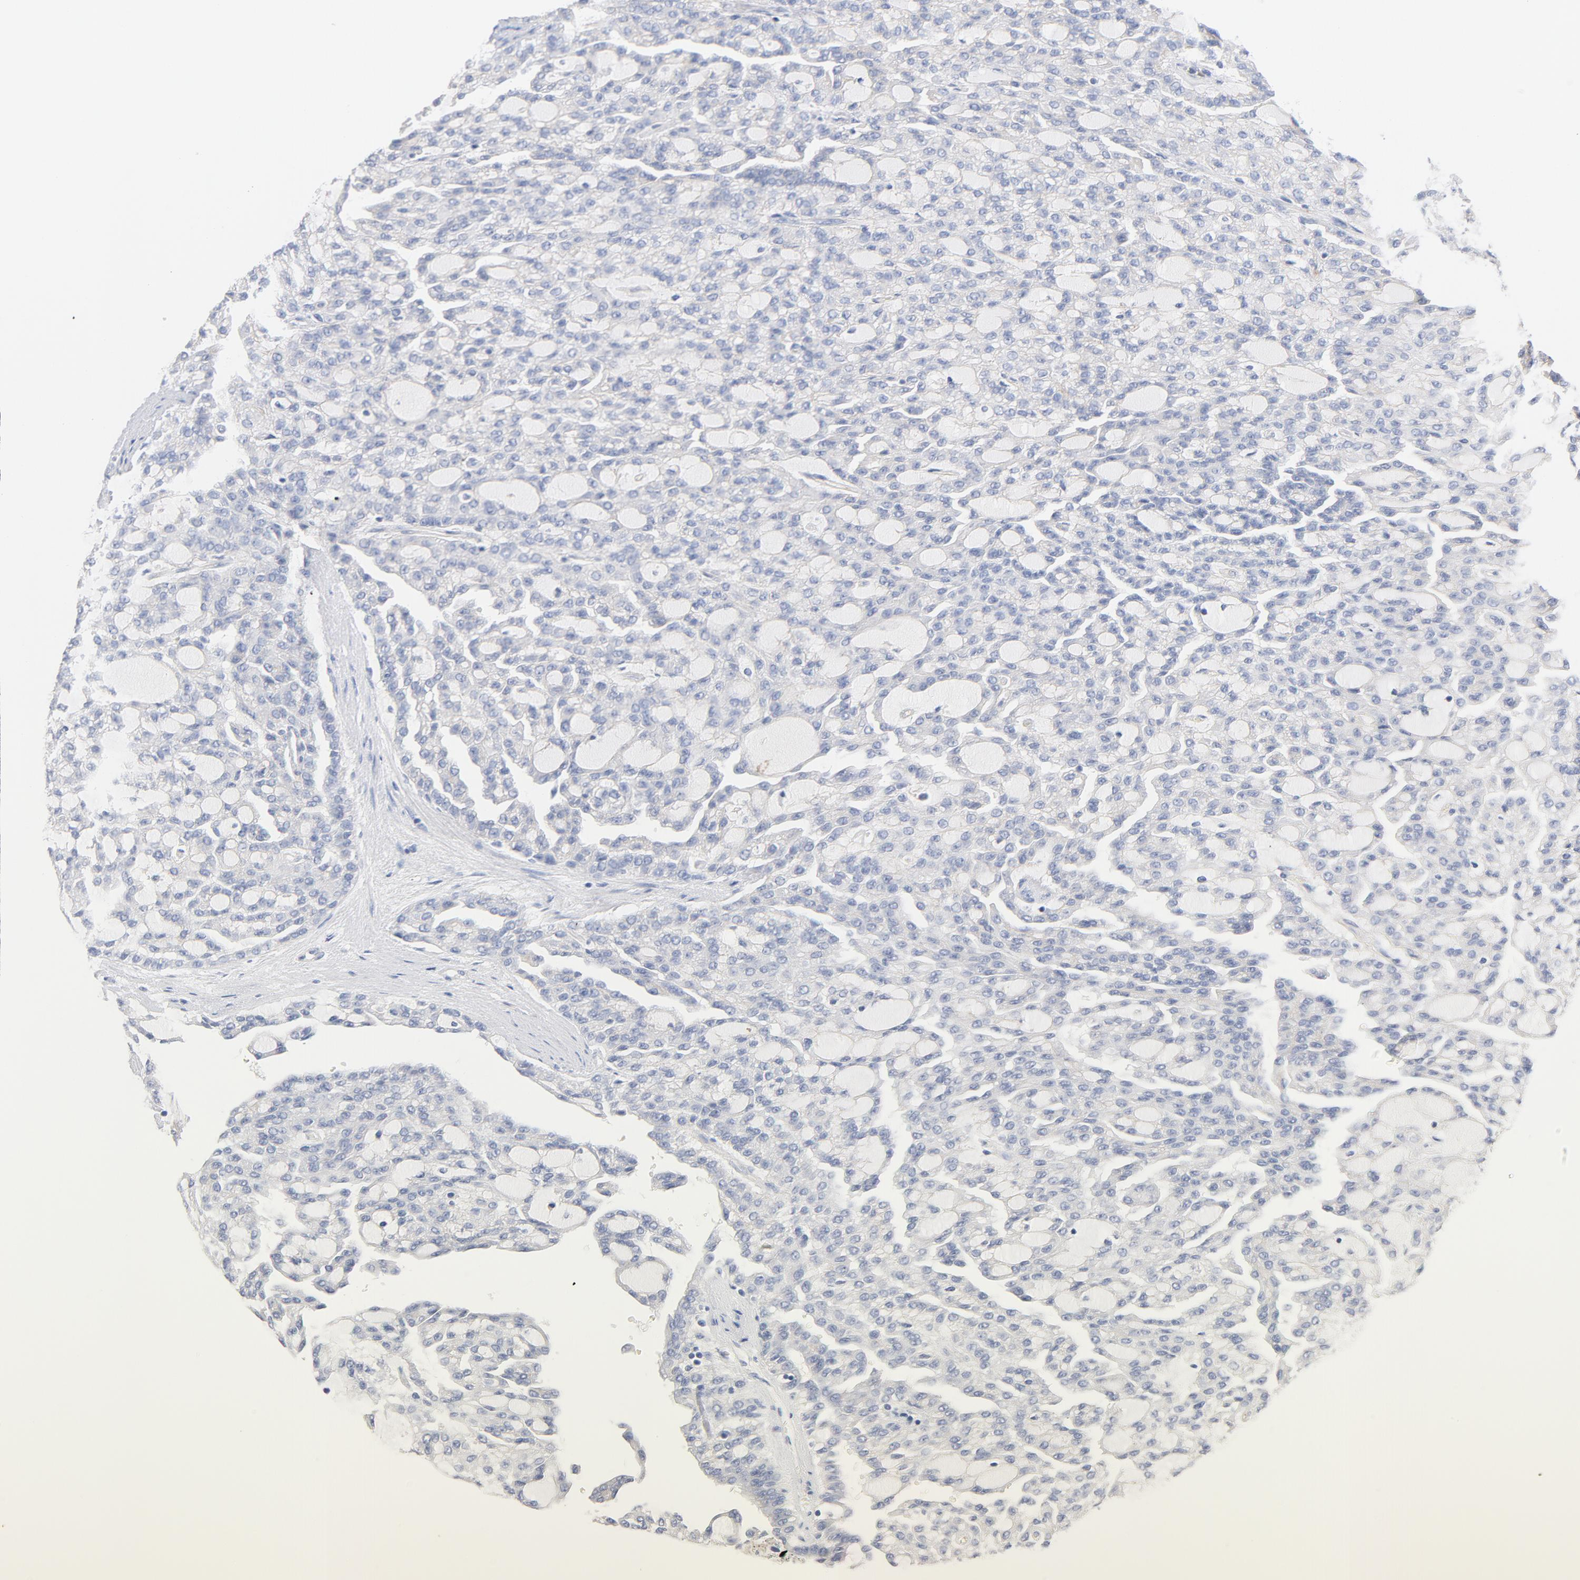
{"staining": {"intensity": "negative", "quantity": "none", "location": "none"}, "tissue": "renal cancer", "cell_type": "Tumor cells", "image_type": "cancer", "snomed": [{"axis": "morphology", "description": "Adenocarcinoma, NOS"}, {"axis": "topography", "description": "Kidney"}], "caption": "Micrograph shows no protein staining in tumor cells of renal cancer (adenocarcinoma) tissue.", "gene": "SRC", "patient": {"sex": "male", "age": 63}}